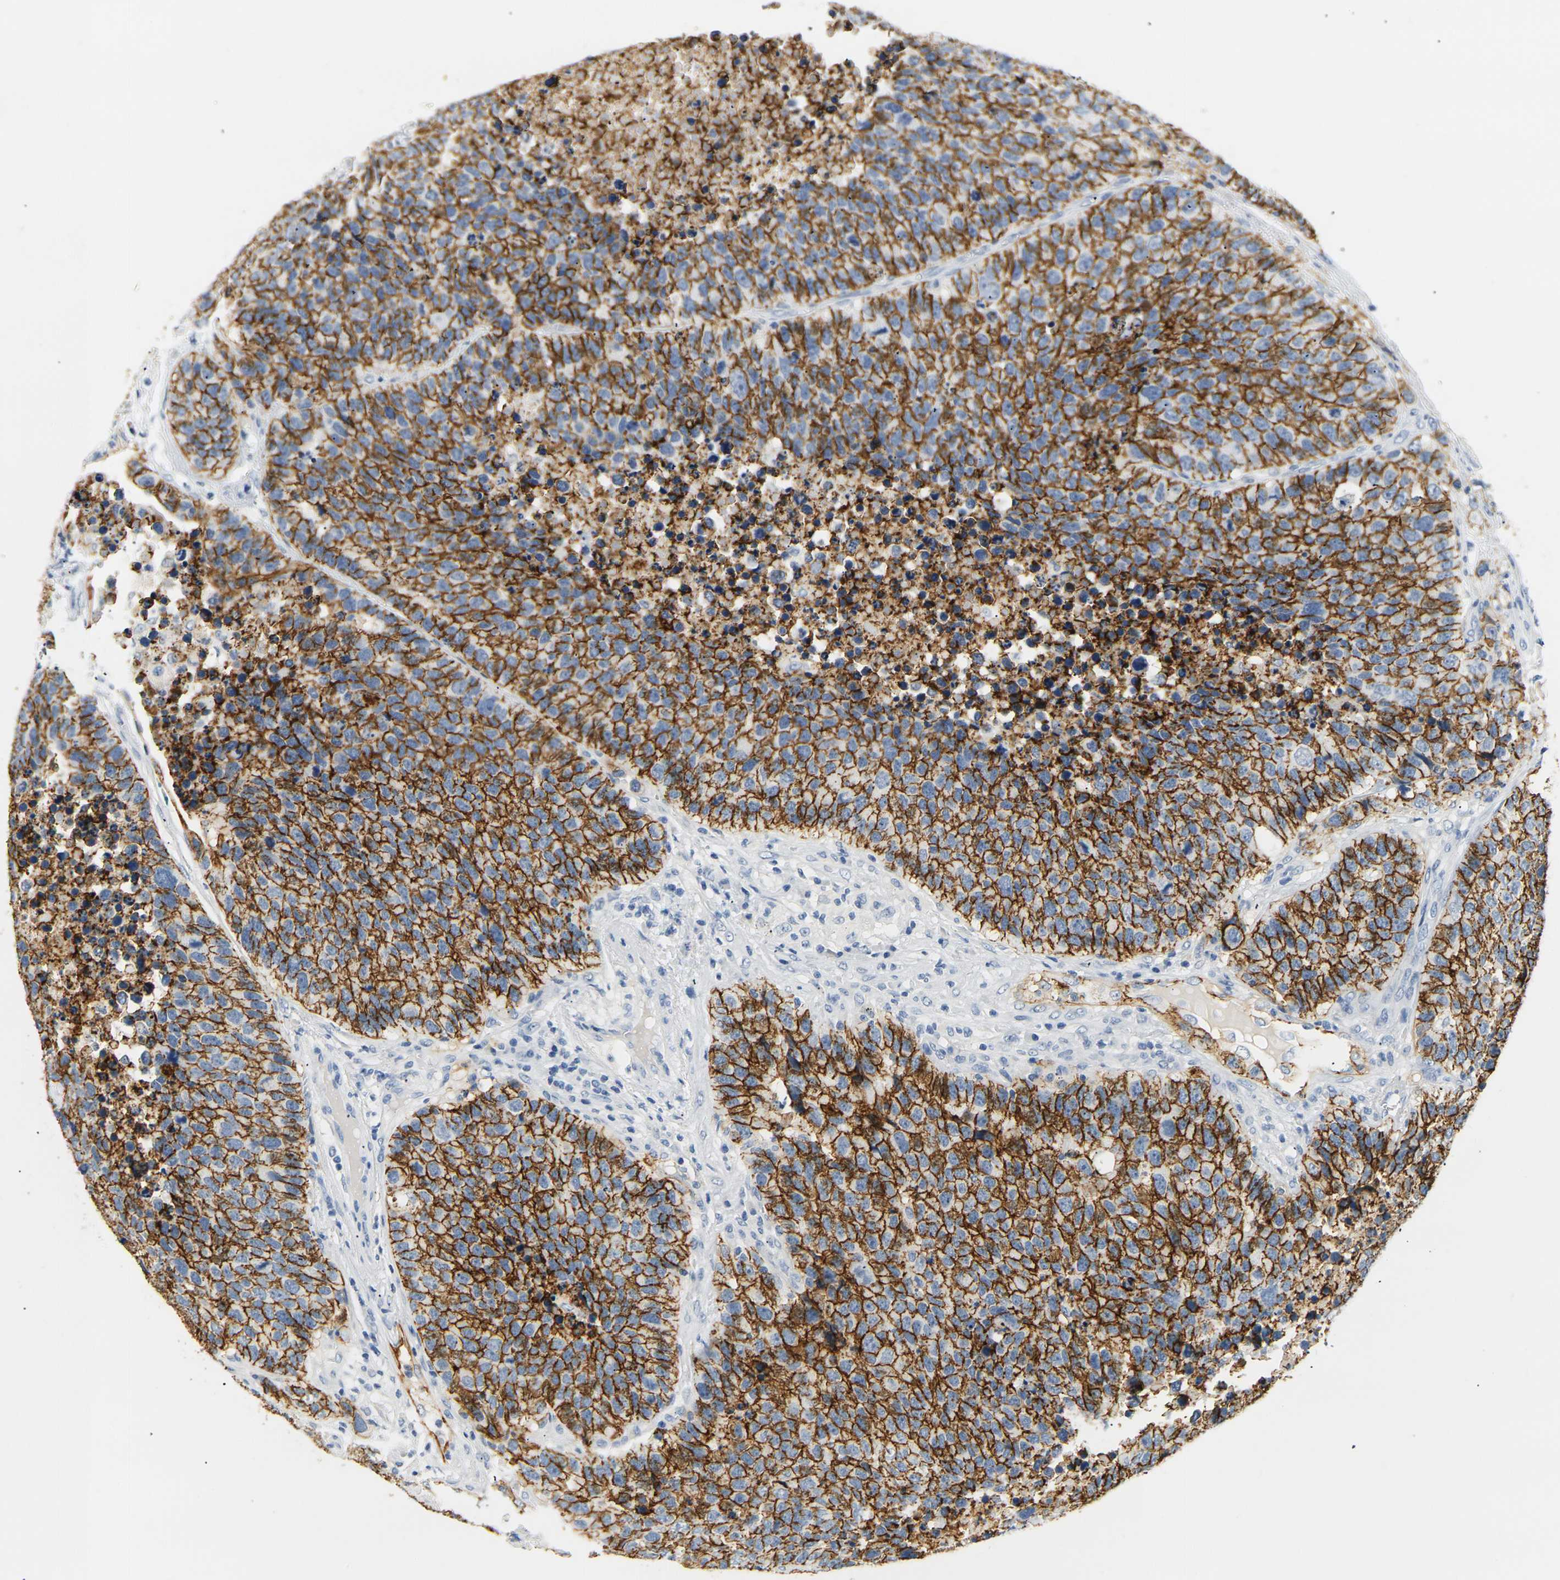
{"staining": {"intensity": "strong", "quantity": ">75%", "location": "cytoplasmic/membranous"}, "tissue": "carcinoid", "cell_type": "Tumor cells", "image_type": "cancer", "snomed": [{"axis": "morphology", "description": "Carcinoid, malignant, NOS"}, {"axis": "topography", "description": "Lung"}], "caption": "Protein positivity by immunohistochemistry shows strong cytoplasmic/membranous positivity in about >75% of tumor cells in malignant carcinoid.", "gene": "CLDN7", "patient": {"sex": "male", "age": 60}}